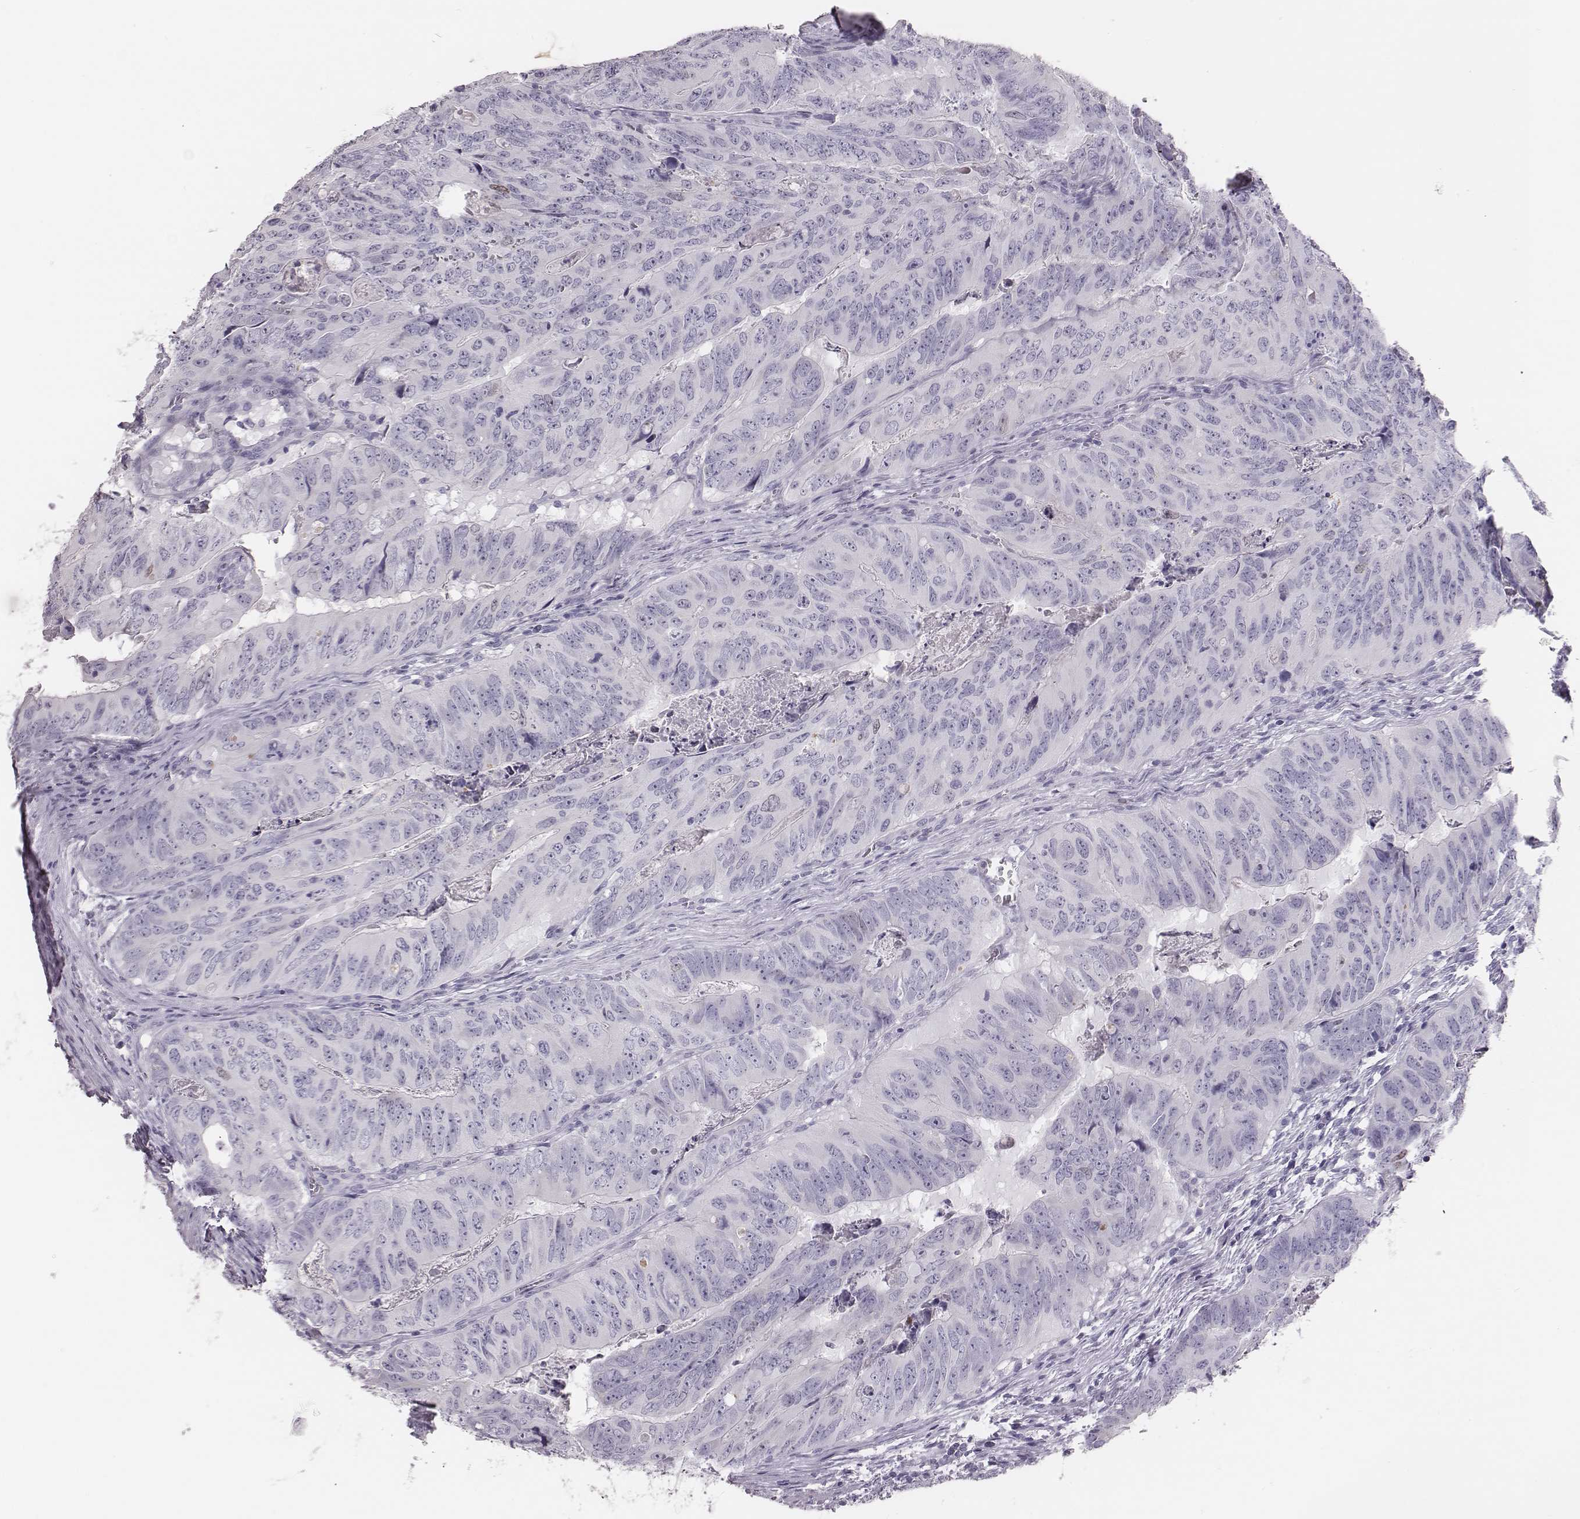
{"staining": {"intensity": "negative", "quantity": "none", "location": "none"}, "tissue": "colorectal cancer", "cell_type": "Tumor cells", "image_type": "cancer", "snomed": [{"axis": "morphology", "description": "Adenocarcinoma, NOS"}, {"axis": "topography", "description": "Colon"}], "caption": "Protein analysis of colorectal cancer (adenocarcinoma) reveals no significant positivity in tumor cells.", "gene": "H1-6", "patient": {"sex": "male", "age": 79}}